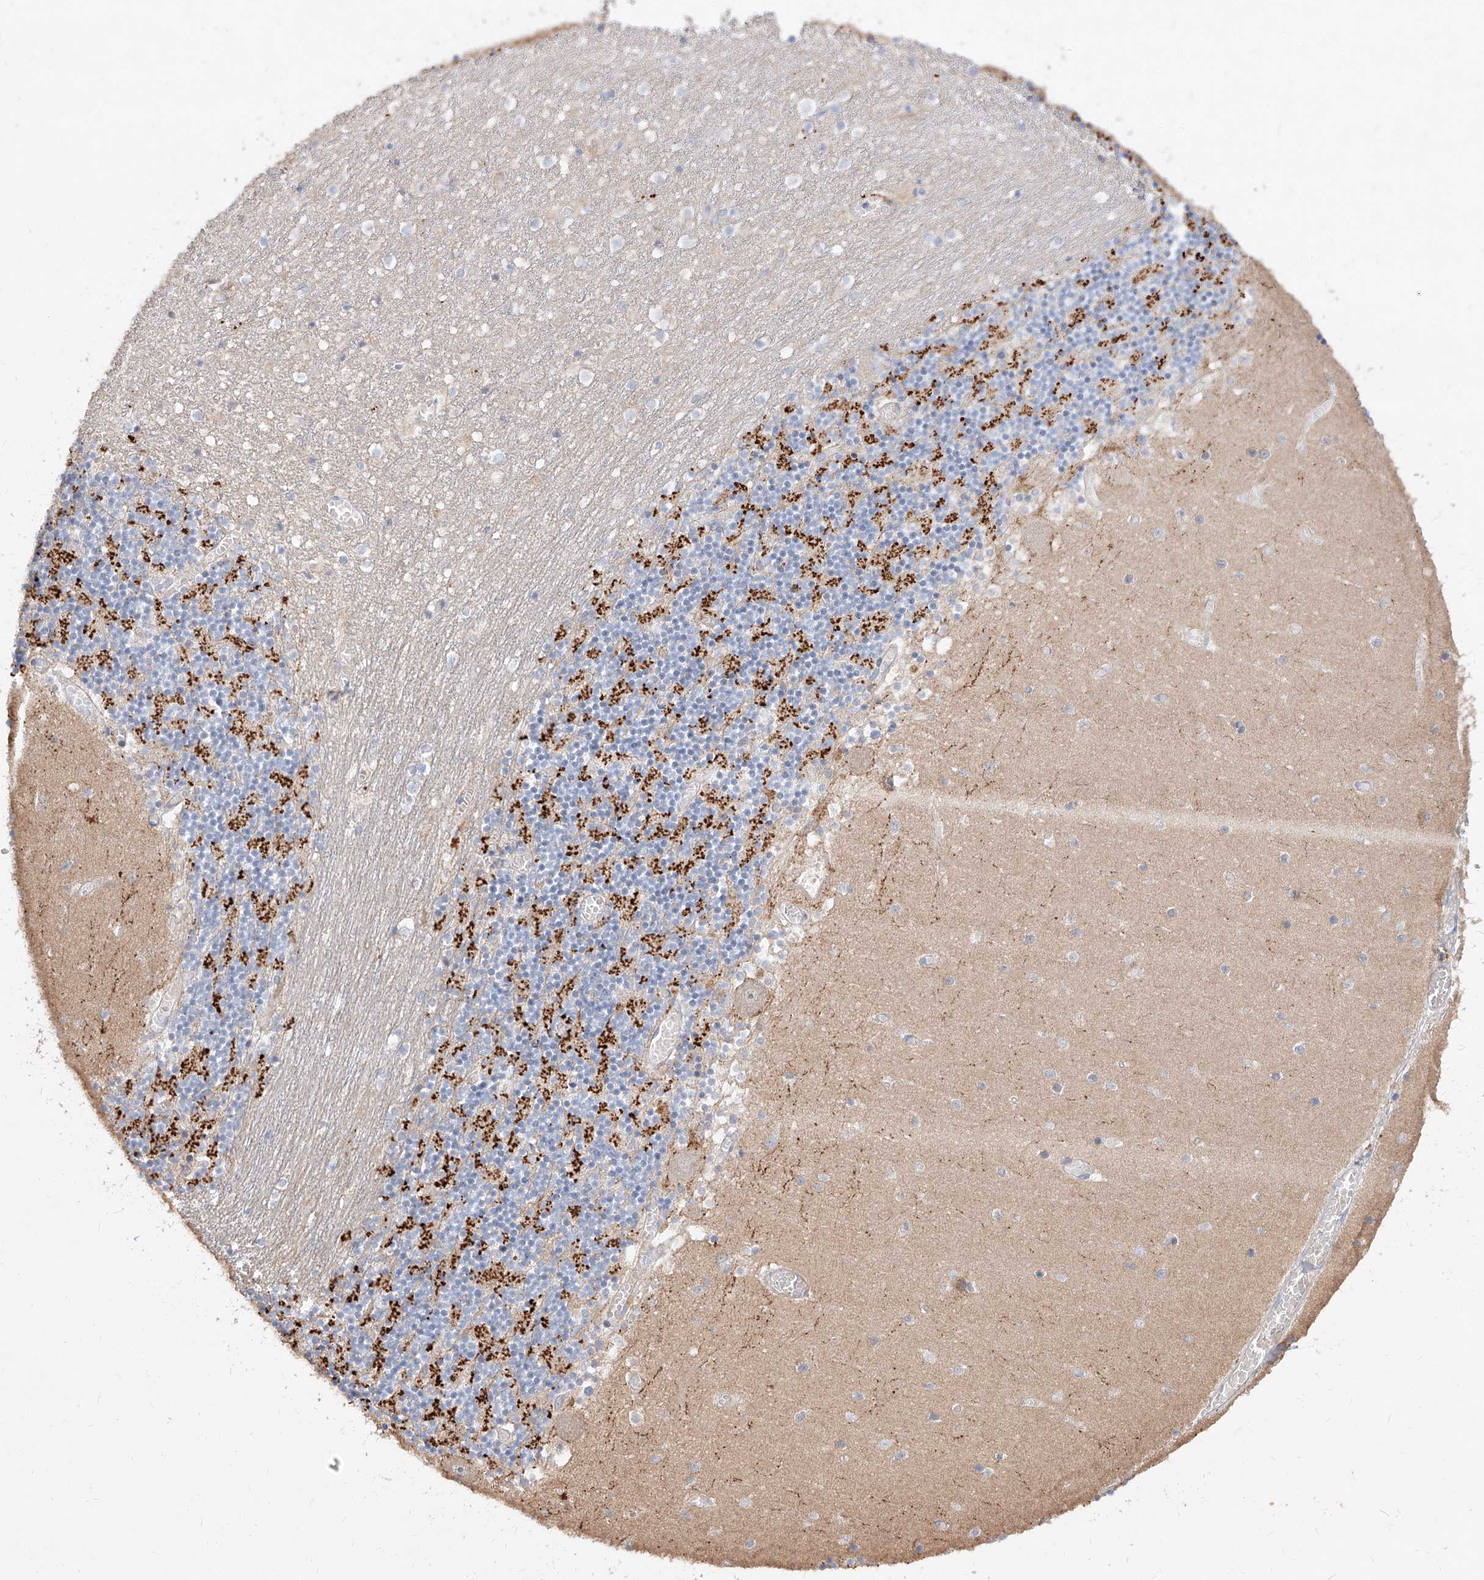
{"staining": {"intensity": "negative", "quantity": "none", "location": "none"}, "tissue": "cerebellum", "cell_type": "Cells in granular layer", "image_type": "normal", "snomed": [{"axis": "morphology", "description": "Normal tissue, NOS"}, {"axis": "topography", "description": "Cerebellum"}], "caption": "The micrograph demonstrates no staining of cells in granular layer in unremarkable cerebellum.", "gene": "DIRAS3", "patient": {"sex": "female", "age": 28}}